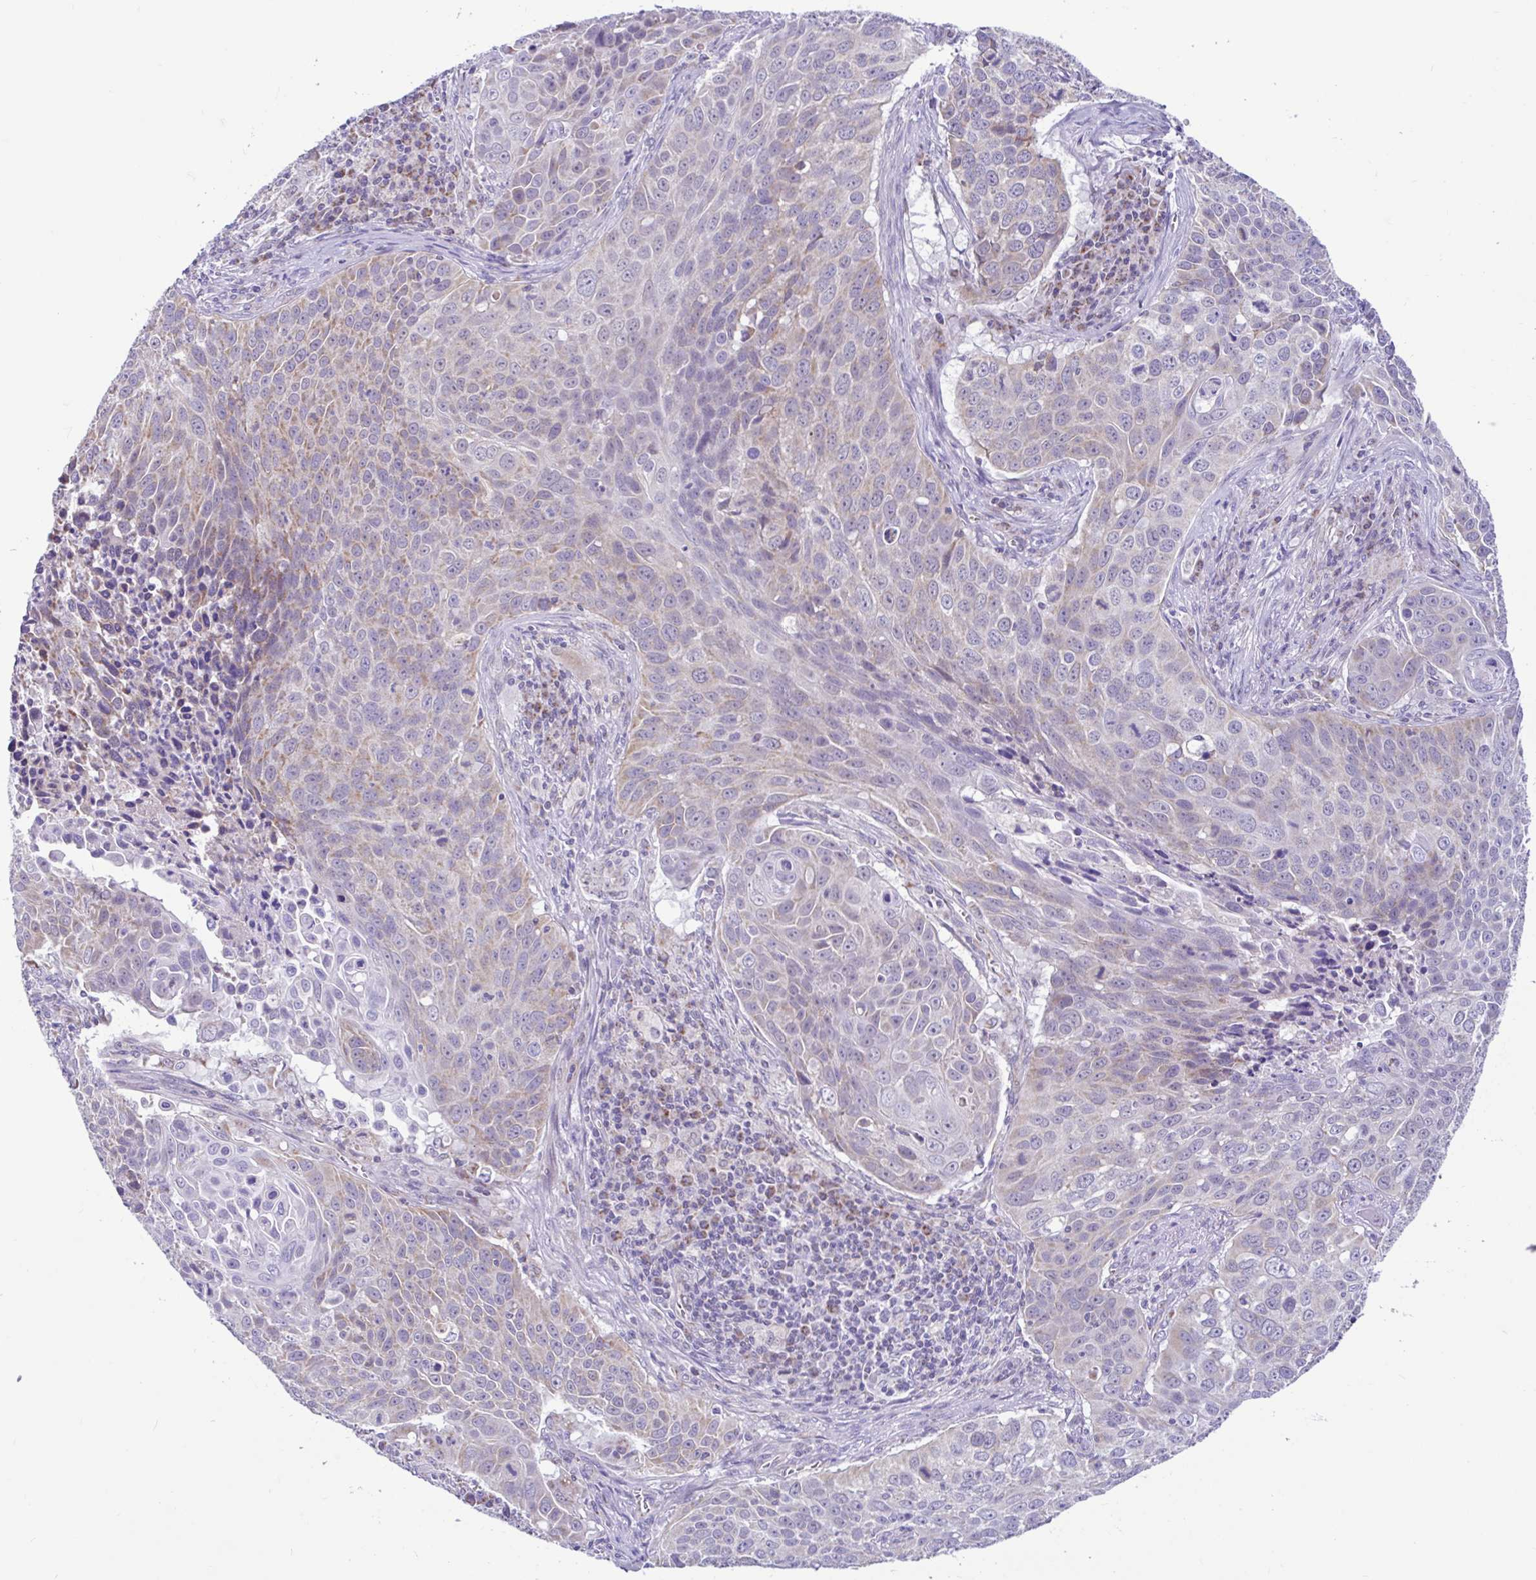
{"staining": {"intensity": "weak", "quantity": "<25%", "location": "cytoplasmic/membranous"}, "tissue": "lung cancer", "cell_type": "Tumor cells", "image_type": "cancer", "snomed": [{"axis": "morphology", "description": "Squamous cell carcinoma, NOS"}, {"axis": "topography", "description": "Lung"}], "caption": "A micrograph of human squamous cell carcinoma (lung) is negative for staining in tumor cells.", "gene": "NDUFS2", "patient": {"sex": "male", "age": 78}}